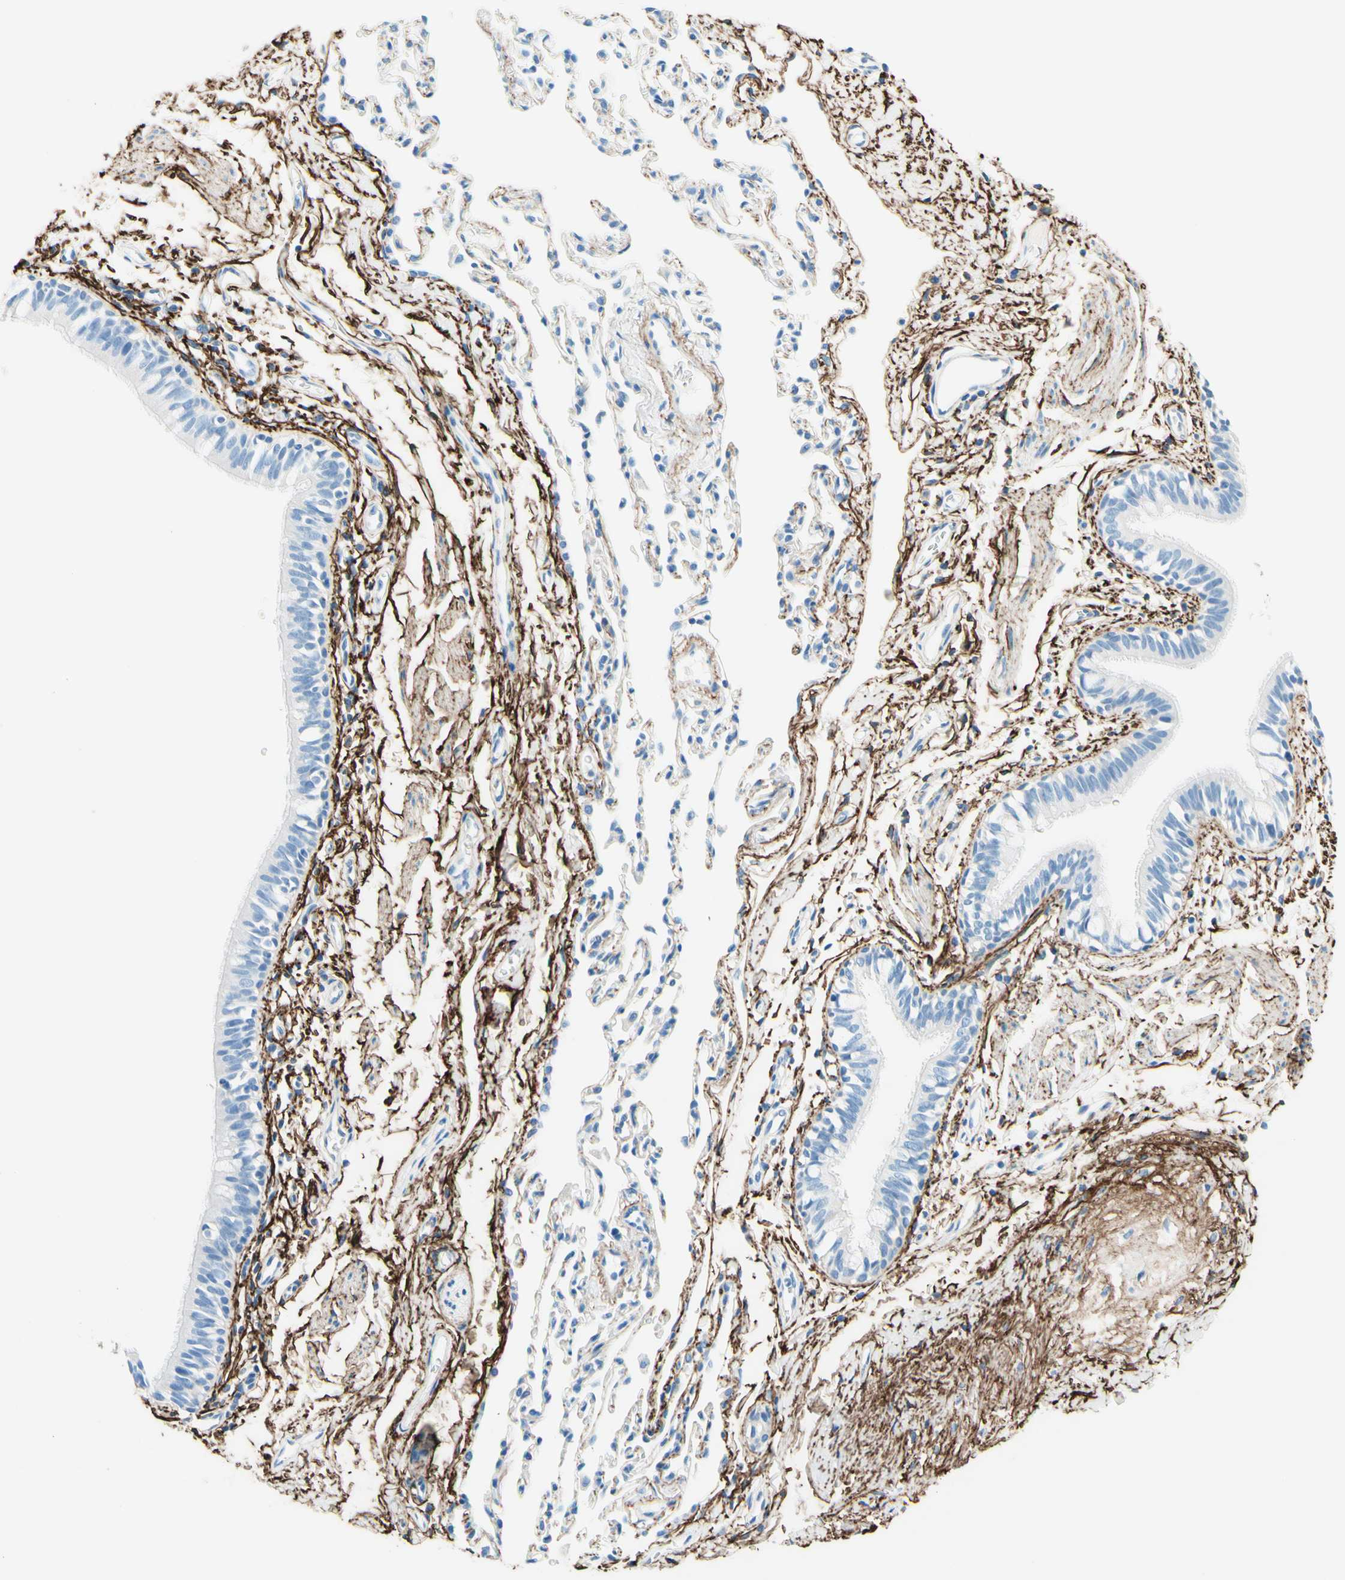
{"staining": {"intensity": "negative", "quantity": "none", "location": "none"}, "tissue": "bronchus", "cell_type": "Respiratory epithelial cells", "image_type": "normal", "snomed": [{"axis": "morphology", "description": "Normal tissue, NOS"}, {"axis": "topography", "description": "Bronchus"}, {"axis": "topography", "description": "Lung"}], "caption": "The histopathology image exhibits no staining of respiratory epithelial cells in unremarkable bronchus.", "gene": "MFAP5", "patient": {"sex": "male", "age": 64}}